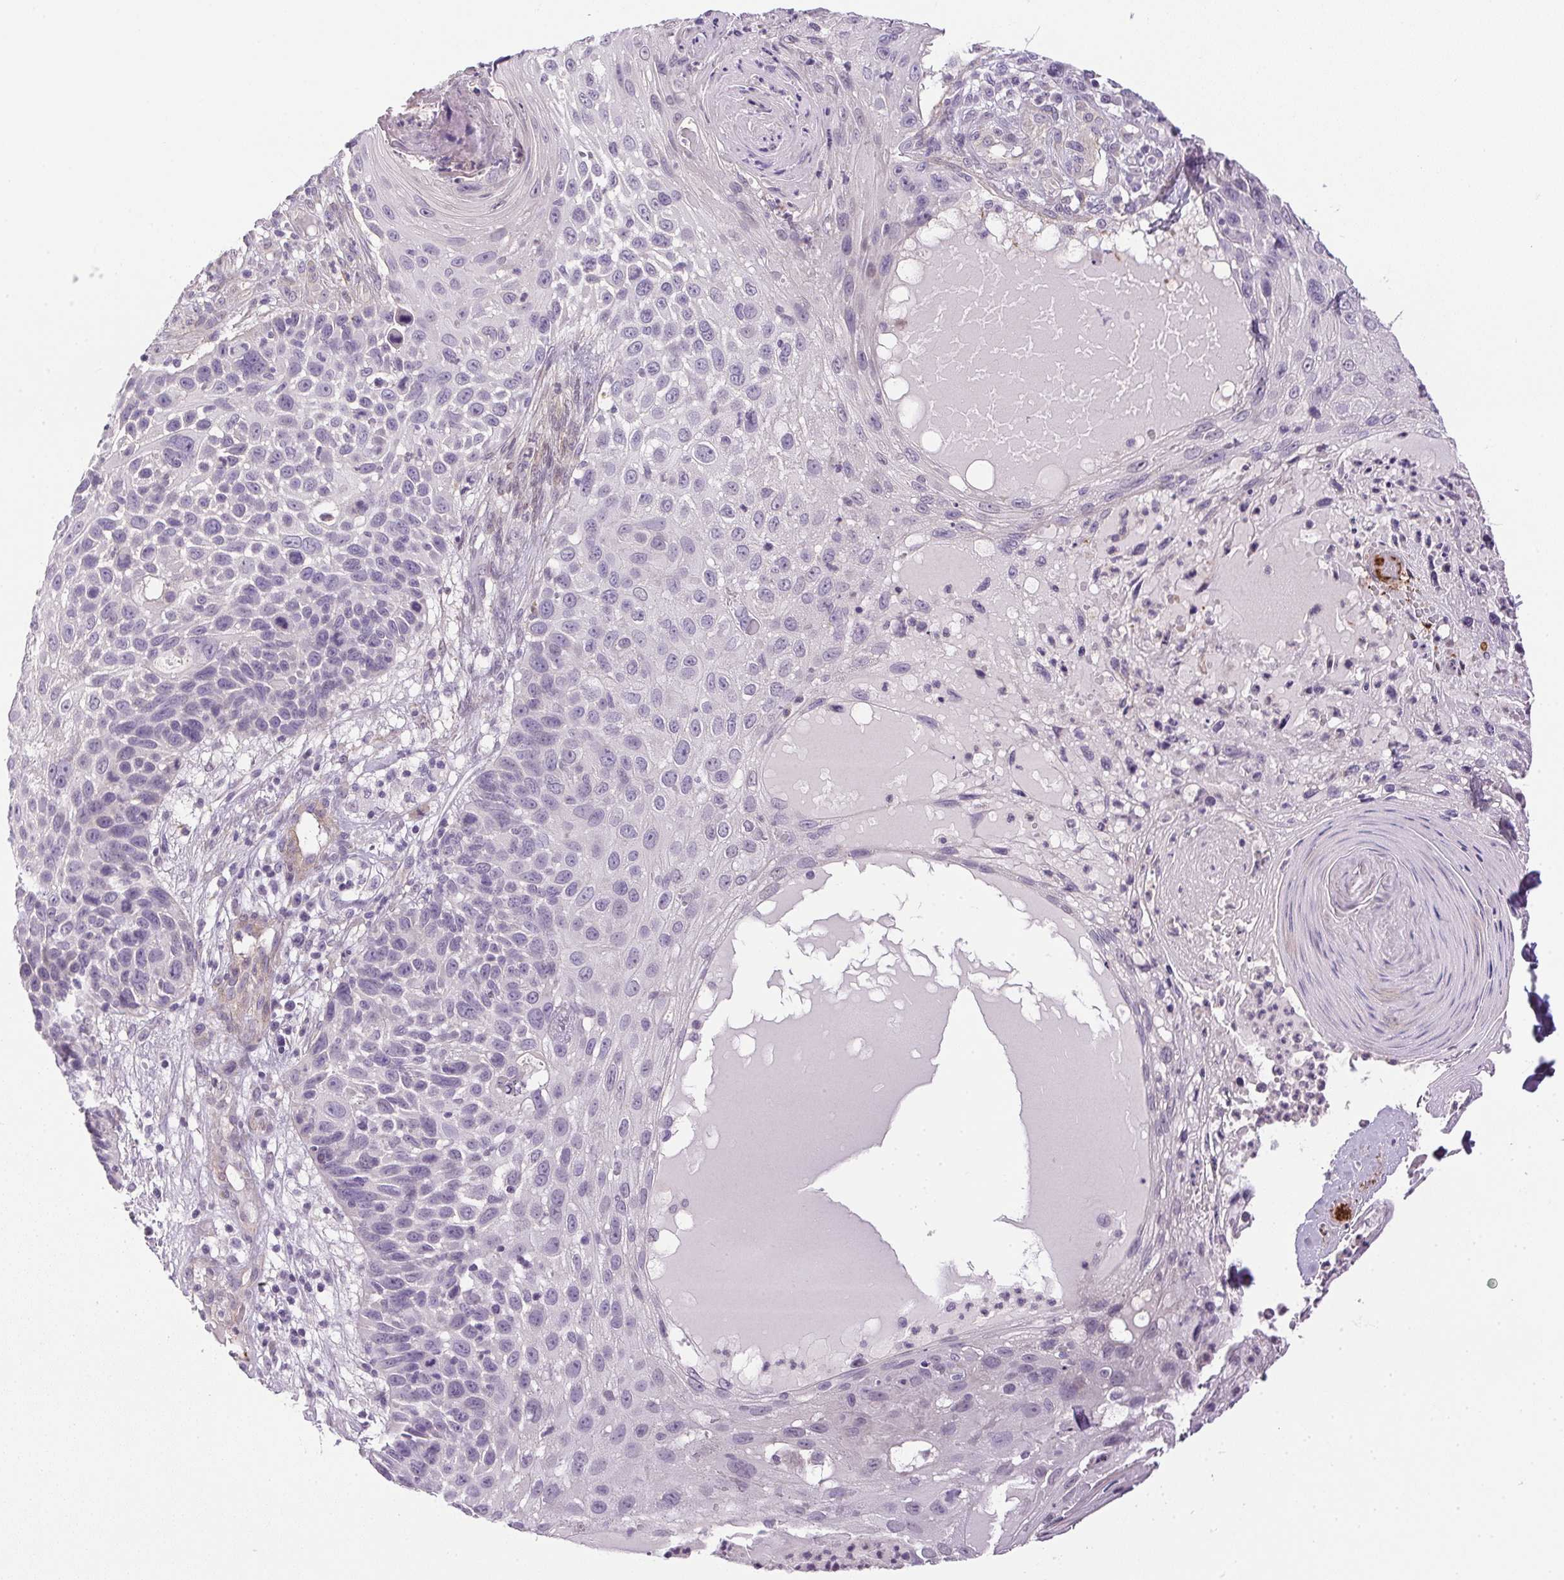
{"staining": {"intensity": "negative", "quantity": "none", "location": "none"}, "tissue": "skin cancer", "cell_type": "Tumor cells", "image_type": "cancer", "snomed": [{"axis": "morphology", "description": "Squamous cell carcinoma, NOS"}, {"axis": "topography", "description": "Skin"}], "caption": "A photomicrograph of skin cancer stained for a protein exhibits no brown staining in tumor cells.", "gene": "PRL", "patient": {"sex": "male", "age": 92}}